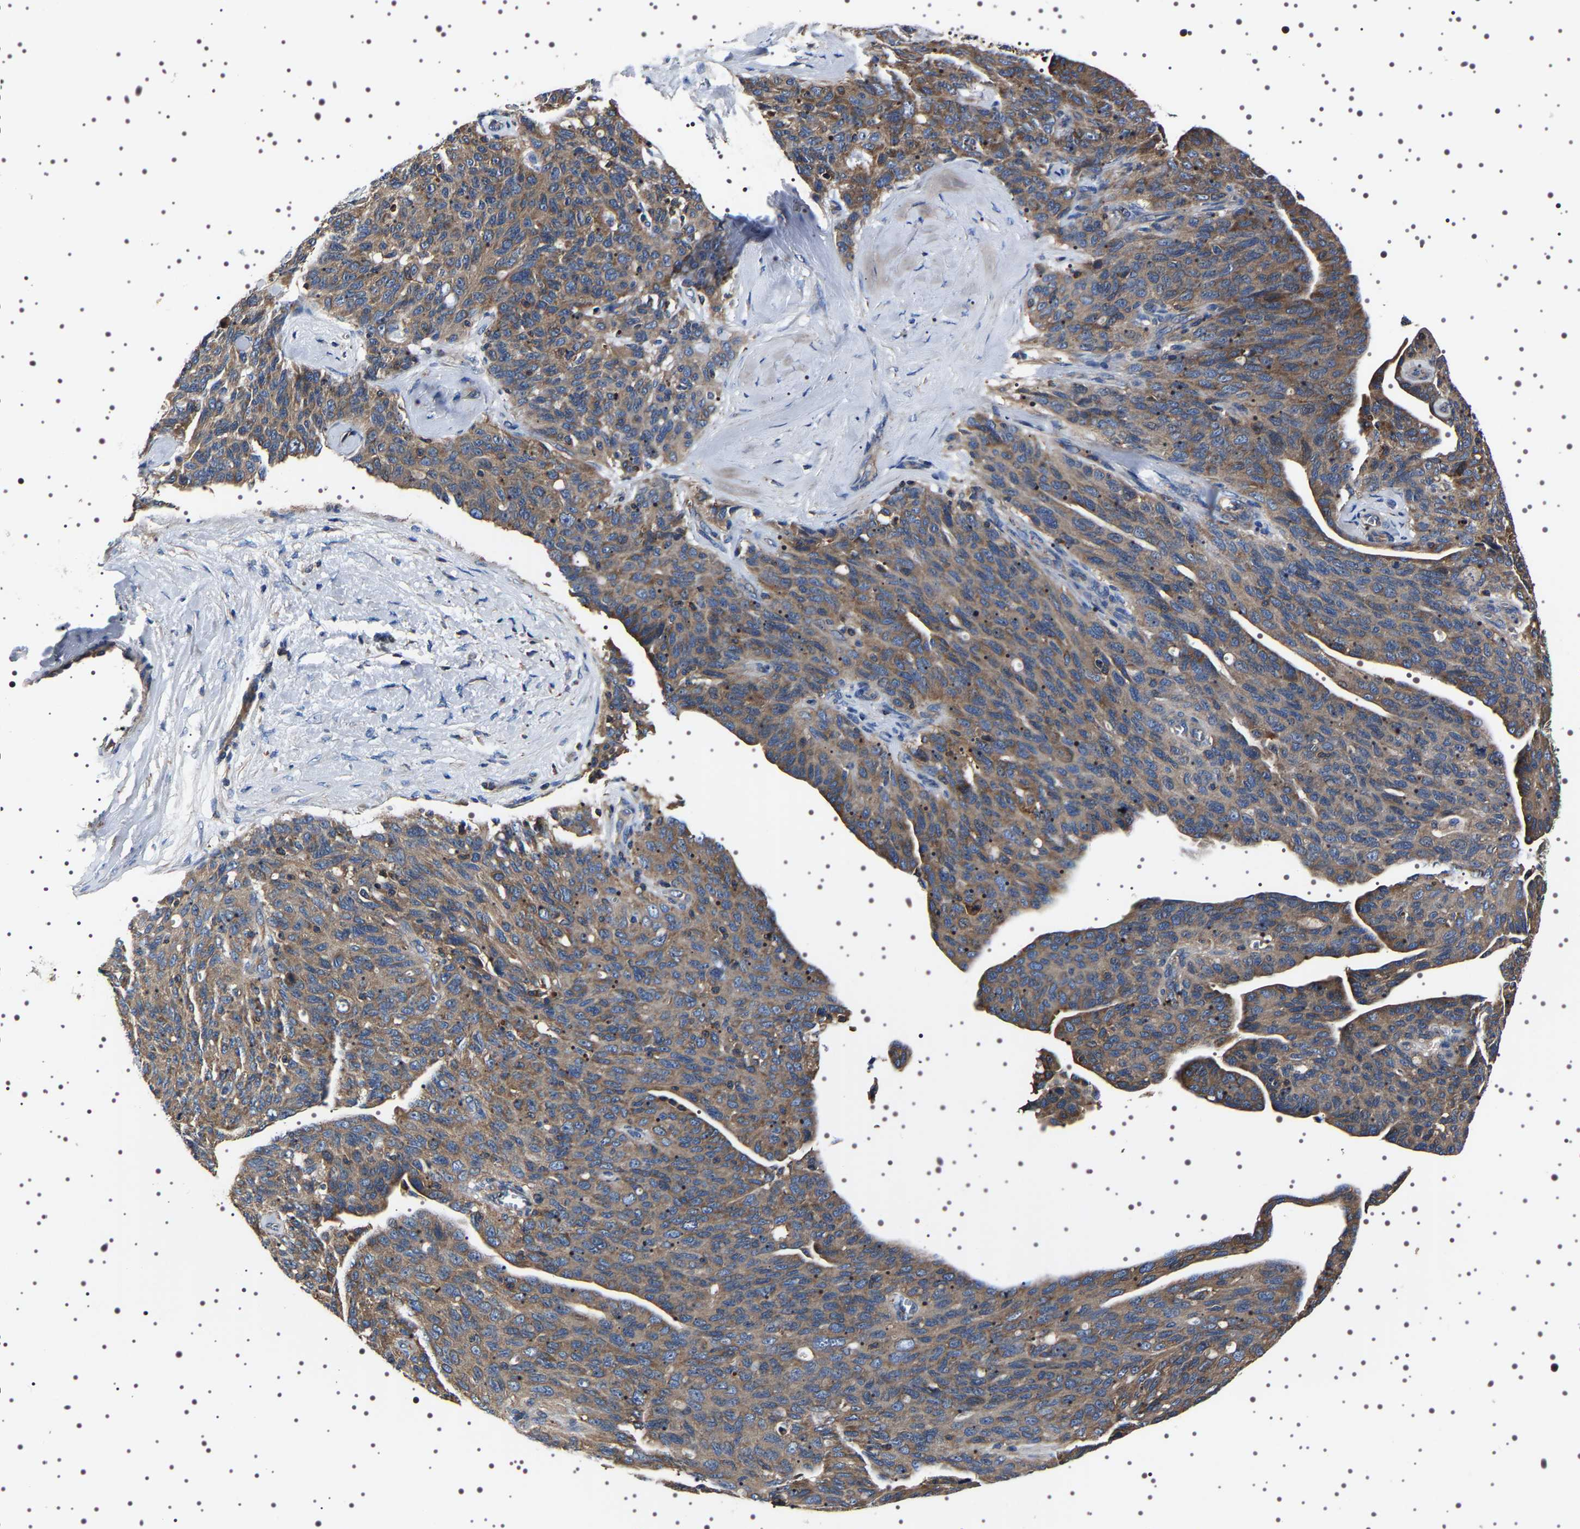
{"staining": {"intensity": "moderate", "quantity": ">75%", "location": "cytoplasmic/membranous"}, "tissue": "ovarian cancer", "cell_type": "Tumor cells", "image_type": "cancer", "snomed": [{"axis": "morphology", "description": "Carcinoma, endometroid"}, {"axis": "topography", "description": "Ovary"}], "caption": "High-power microscopy captured an immunohistochemistry histopathology image of ovarian cancer, revealing moderate cytoplasmic/membranous positivity in approximately >75% of tumor cells.", "gene": "WDR1", "patient": {"sex": "female", "age": 60}}